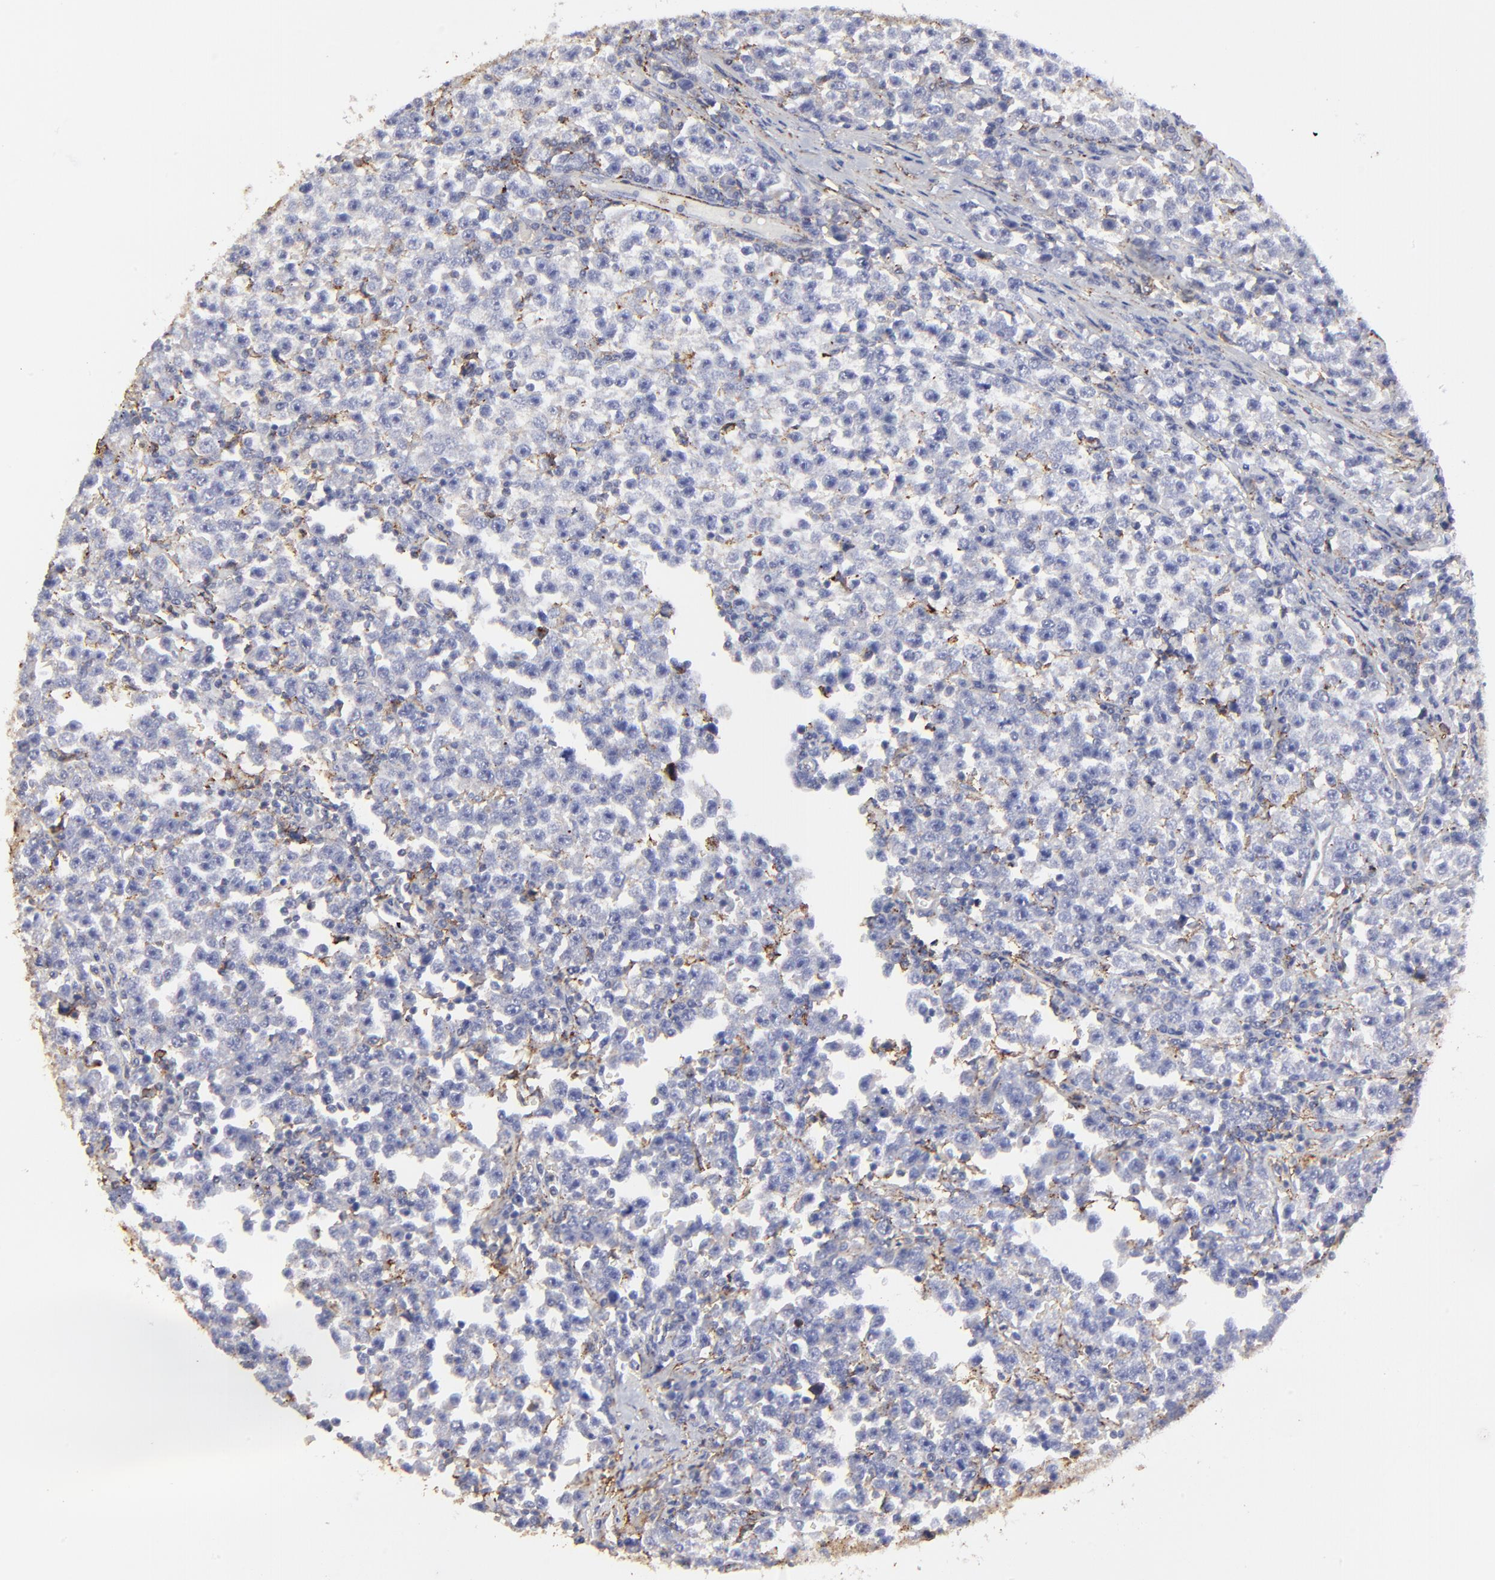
{"staining": {"intensity": "negative", "quantity": "none", "location": "none"}, "tissue": "testis cancer", "cell_type": "Tumor cells", "image_type": "cancer", "snomed": [{"axis": "morphology", "description": "Seminoma, NOS"}, {"axis": "topography", "description": "Testis"}], "caption": "Tumor cells are negative for brown protein staining in testis cancer. The staining was performed using DAB to visualize the protein expression in brown, while the nuclei were stained in blue with hematoxylin (Magnification: 20x).", "gene": "ANXA6", "patient": {"sex": "male", "age": 43}}